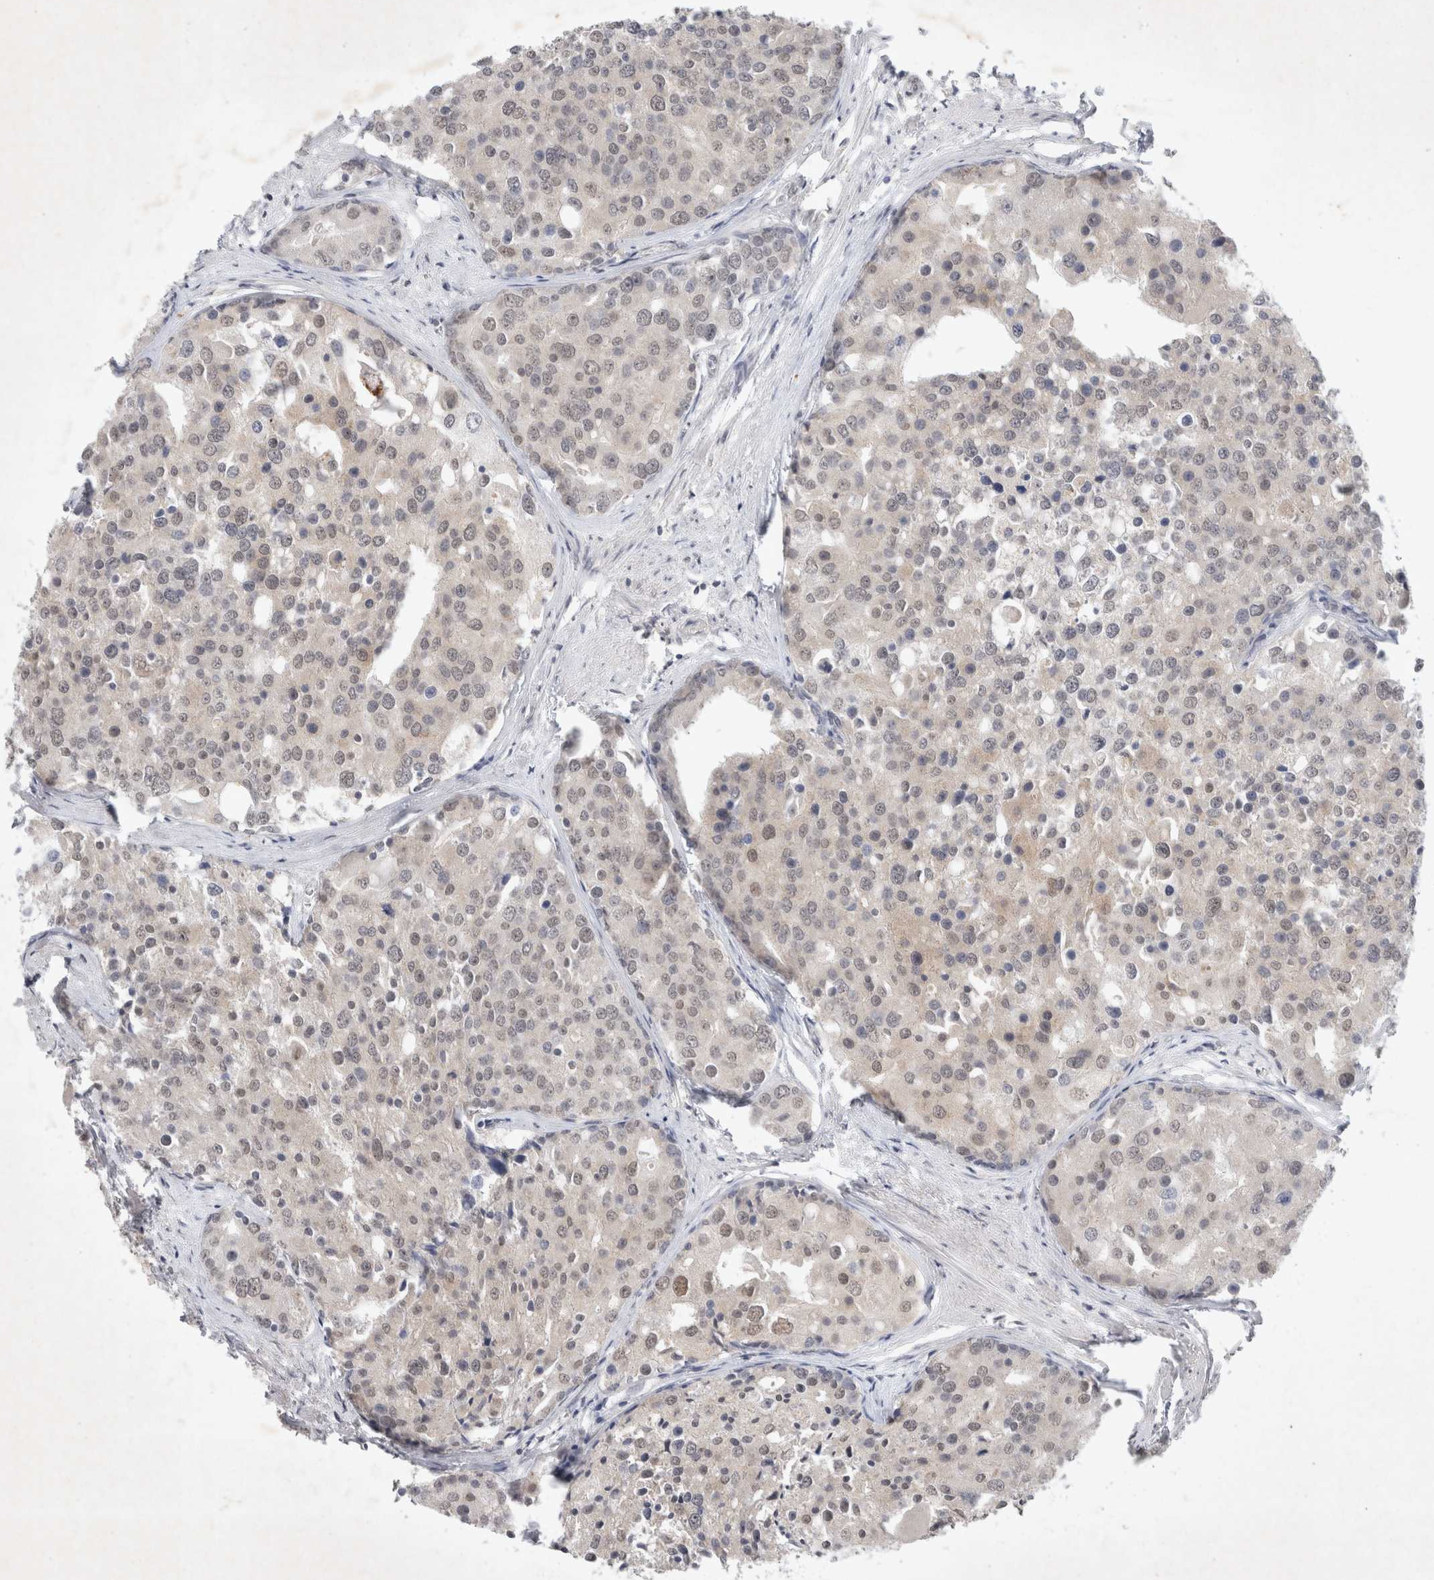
{"staining": {"intensity": "weak", "quantity": "<25%", "location": "nuclear"}, "tissue": "prostate cancer", "cell_type": "Tumor cells", "image_type": "cancer", "snomed": [{"axis": "morphology", "description": "Adenocarcinoma, High grade"}, {"axis": "topography", "description": "Prostate"}], "caption": "DAB immunohistochemical staining of prostate cancer (high-grade adenocarcinoma) displays no significant expression in tumor cells.", "gene": "FBXO42", "patient": {"sex": "male", "age": 50}}